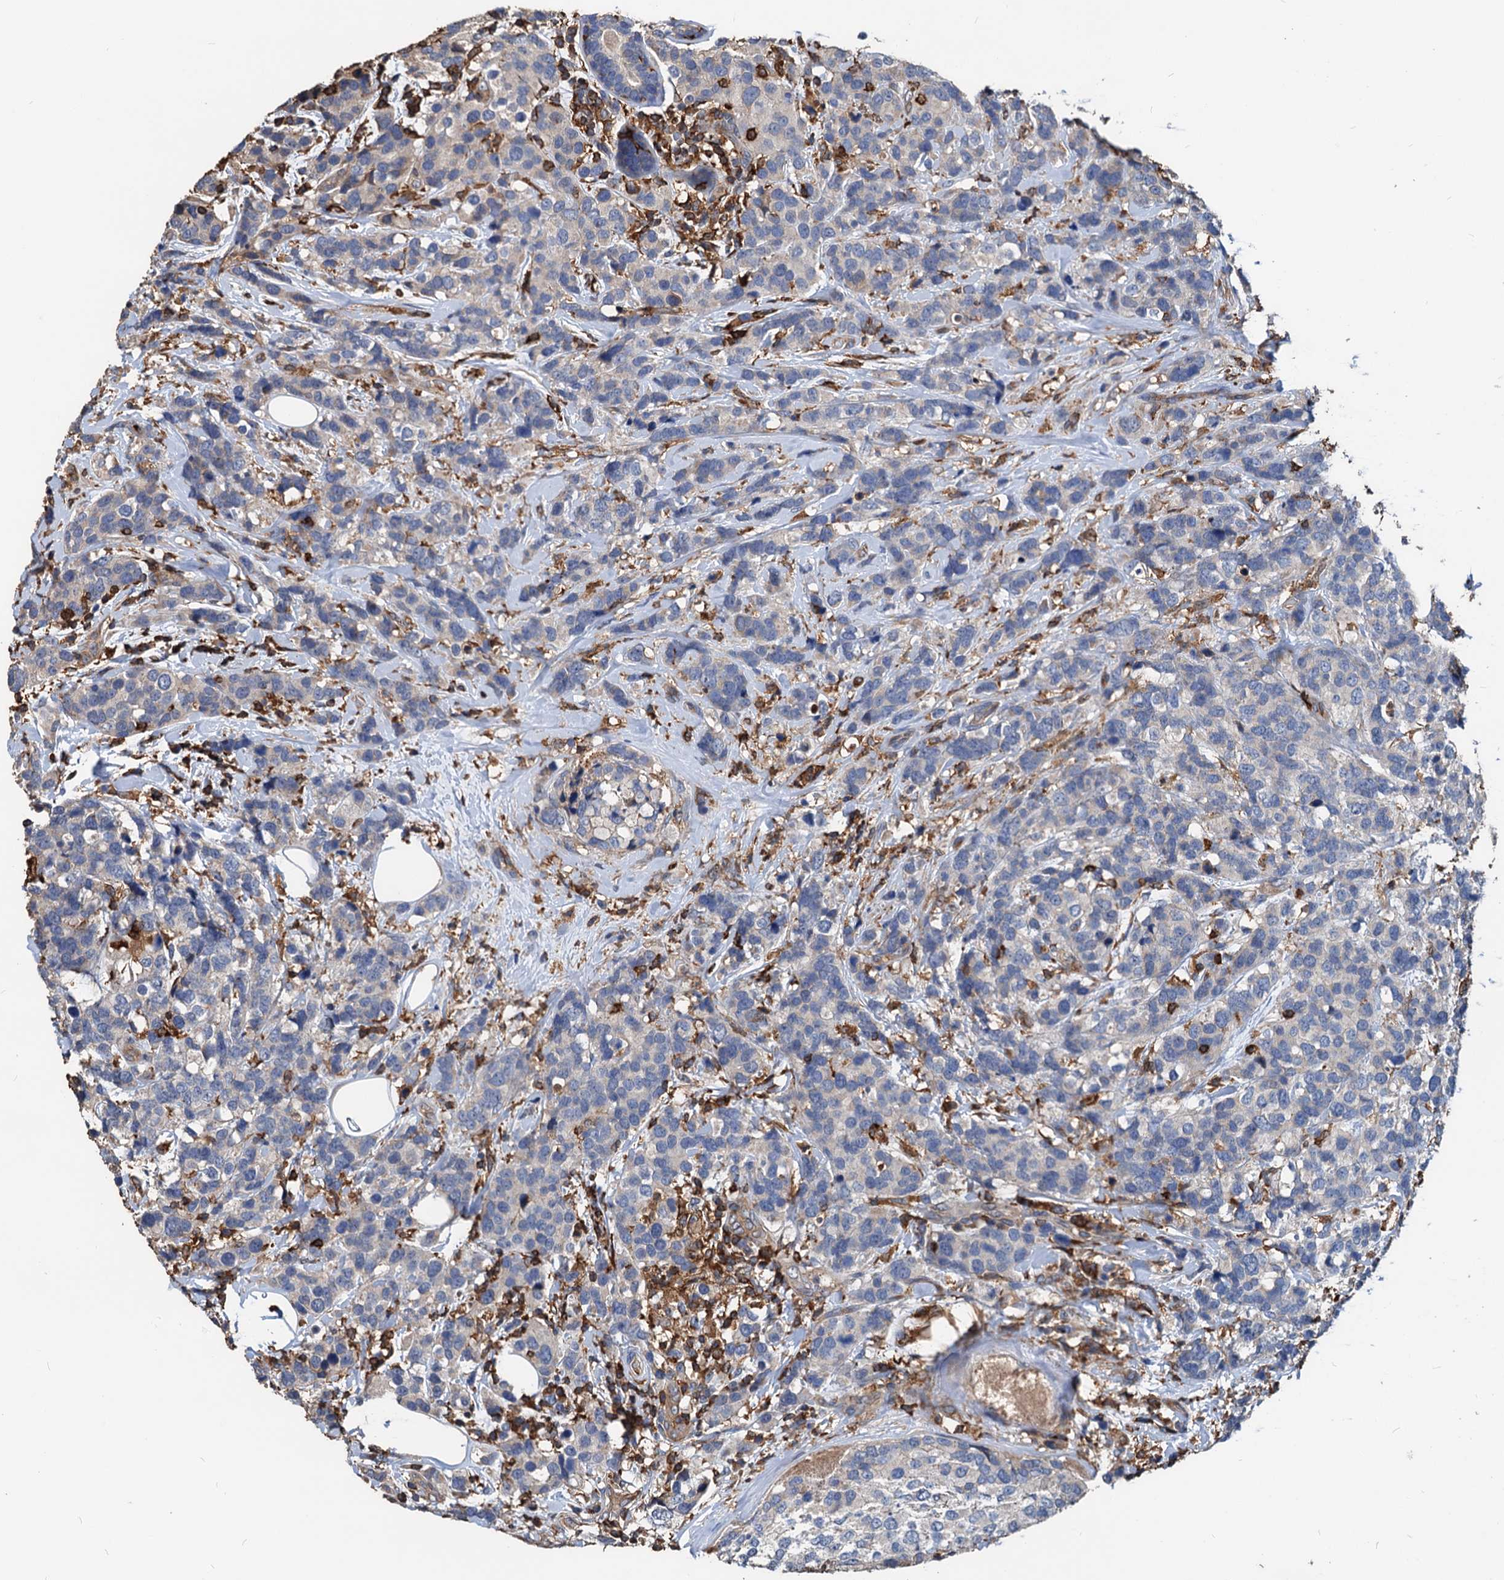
{"staining": {"intensity": "negative", "quantity": "none", "location": "none"}, "tissue": "breast cancer", "cell_type": "Tumor cells", "image_type": "cancer", "snomed": [{"axis": "morphology", "description": "Lobular carcinoma"}, {"axis": "topography", "description": "Breast"}], "caption": "The immunohistochemistry histopathology image has no significant staining in tumor cells of lobular carcinoma (breast) tissue.", "gene": "LCP2", "patient": {"sex": "female", "age": 59}}